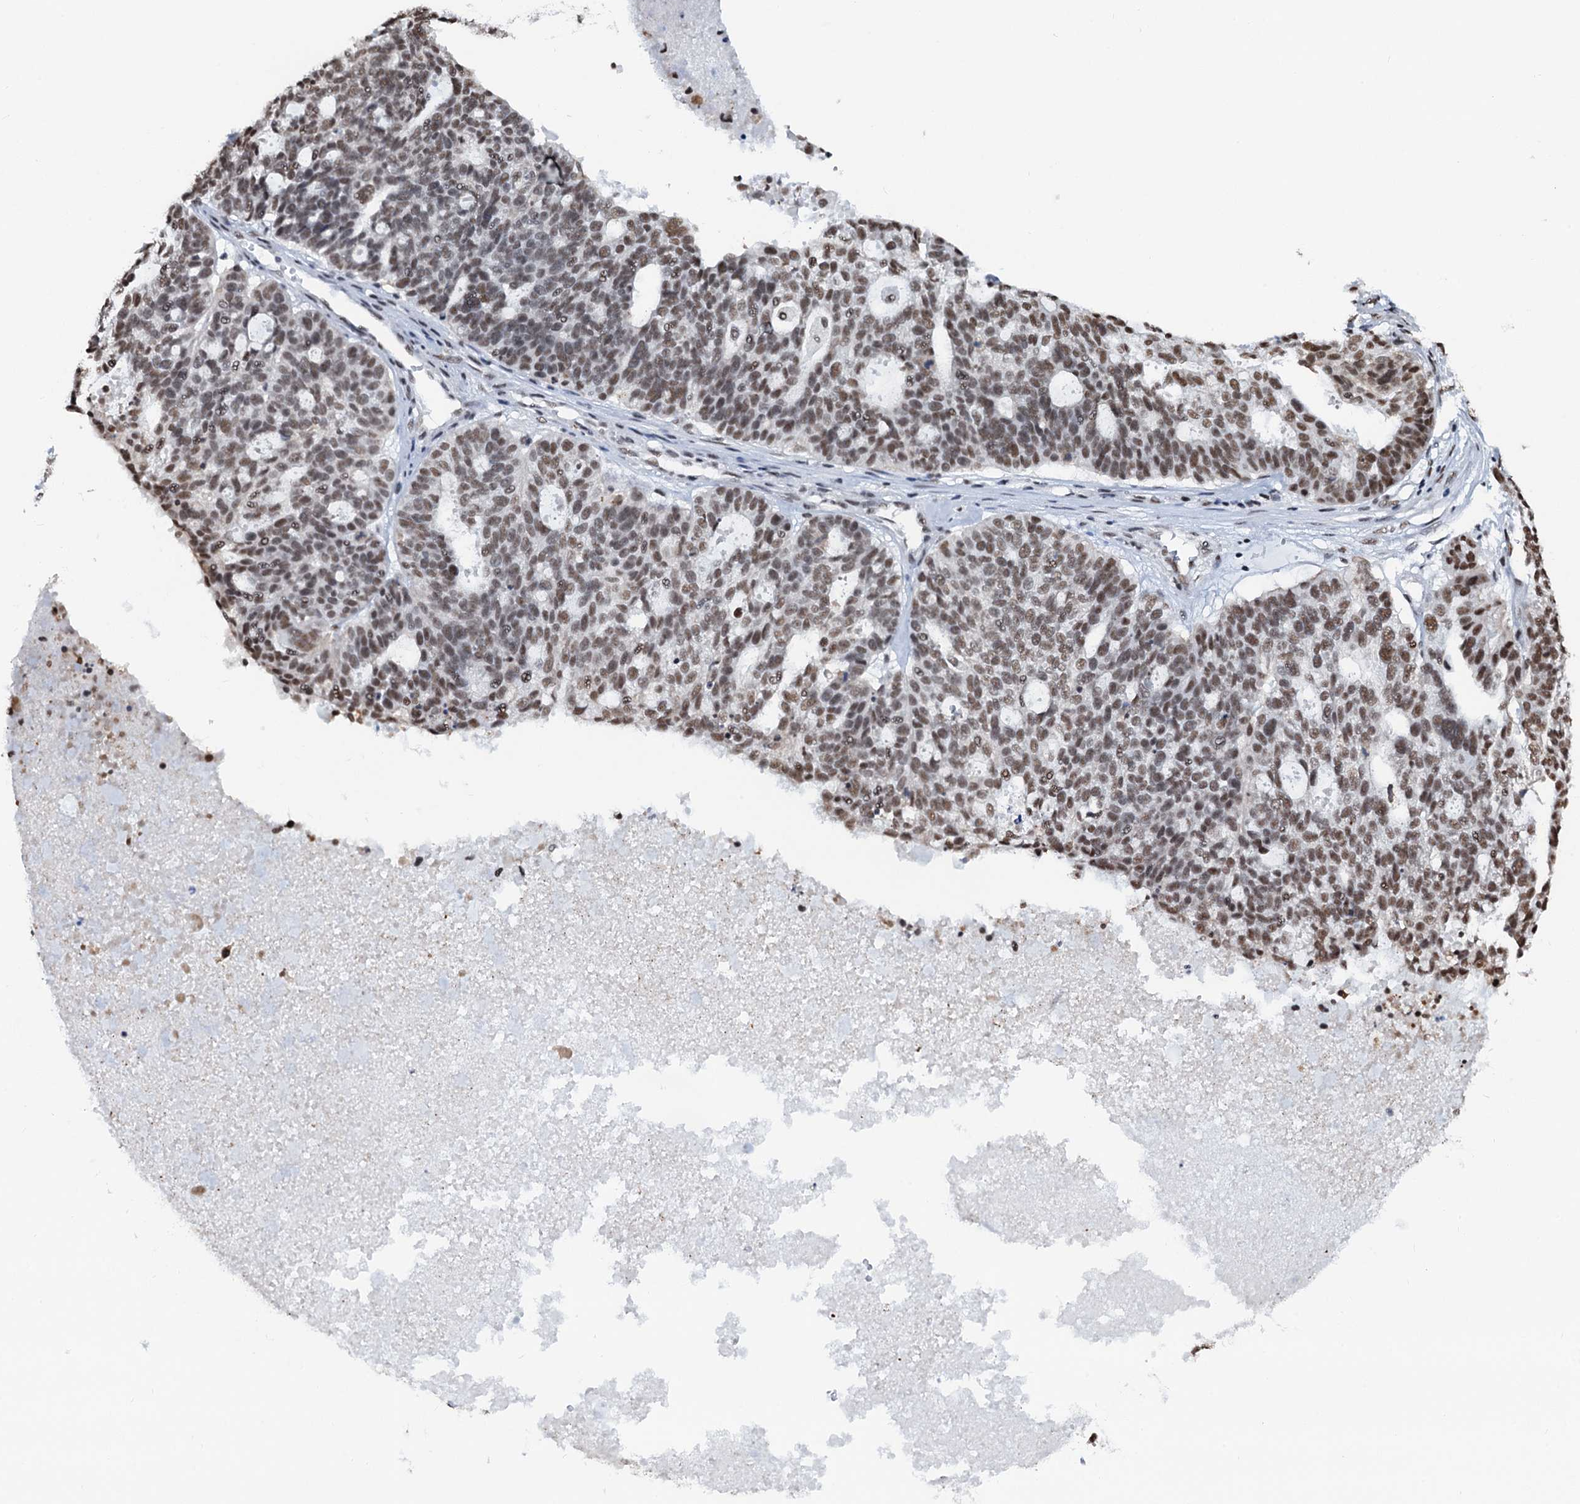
{"staining": {"intensity": "moderate", "quantity": ">75%", "location": "nuclear"}, "tissue": "ovarian cancer", "cell_type": "Tumor cells", "image_type": "cancer", "snomed": [{"axis": "morphology", "description": "Cystadenocarcinoma, serous, NOS"}, {"axis": "topography", "description": "Ovary"}], "caption": "Human ovarian cancer (serous cystadenocarcinoma) stained with a brown dye exhibits moderate nuclear positive expression in approximately >75% of tumor cells.", "gene": "ZNF609", "patient": {"sex": "female", "age": 59}}